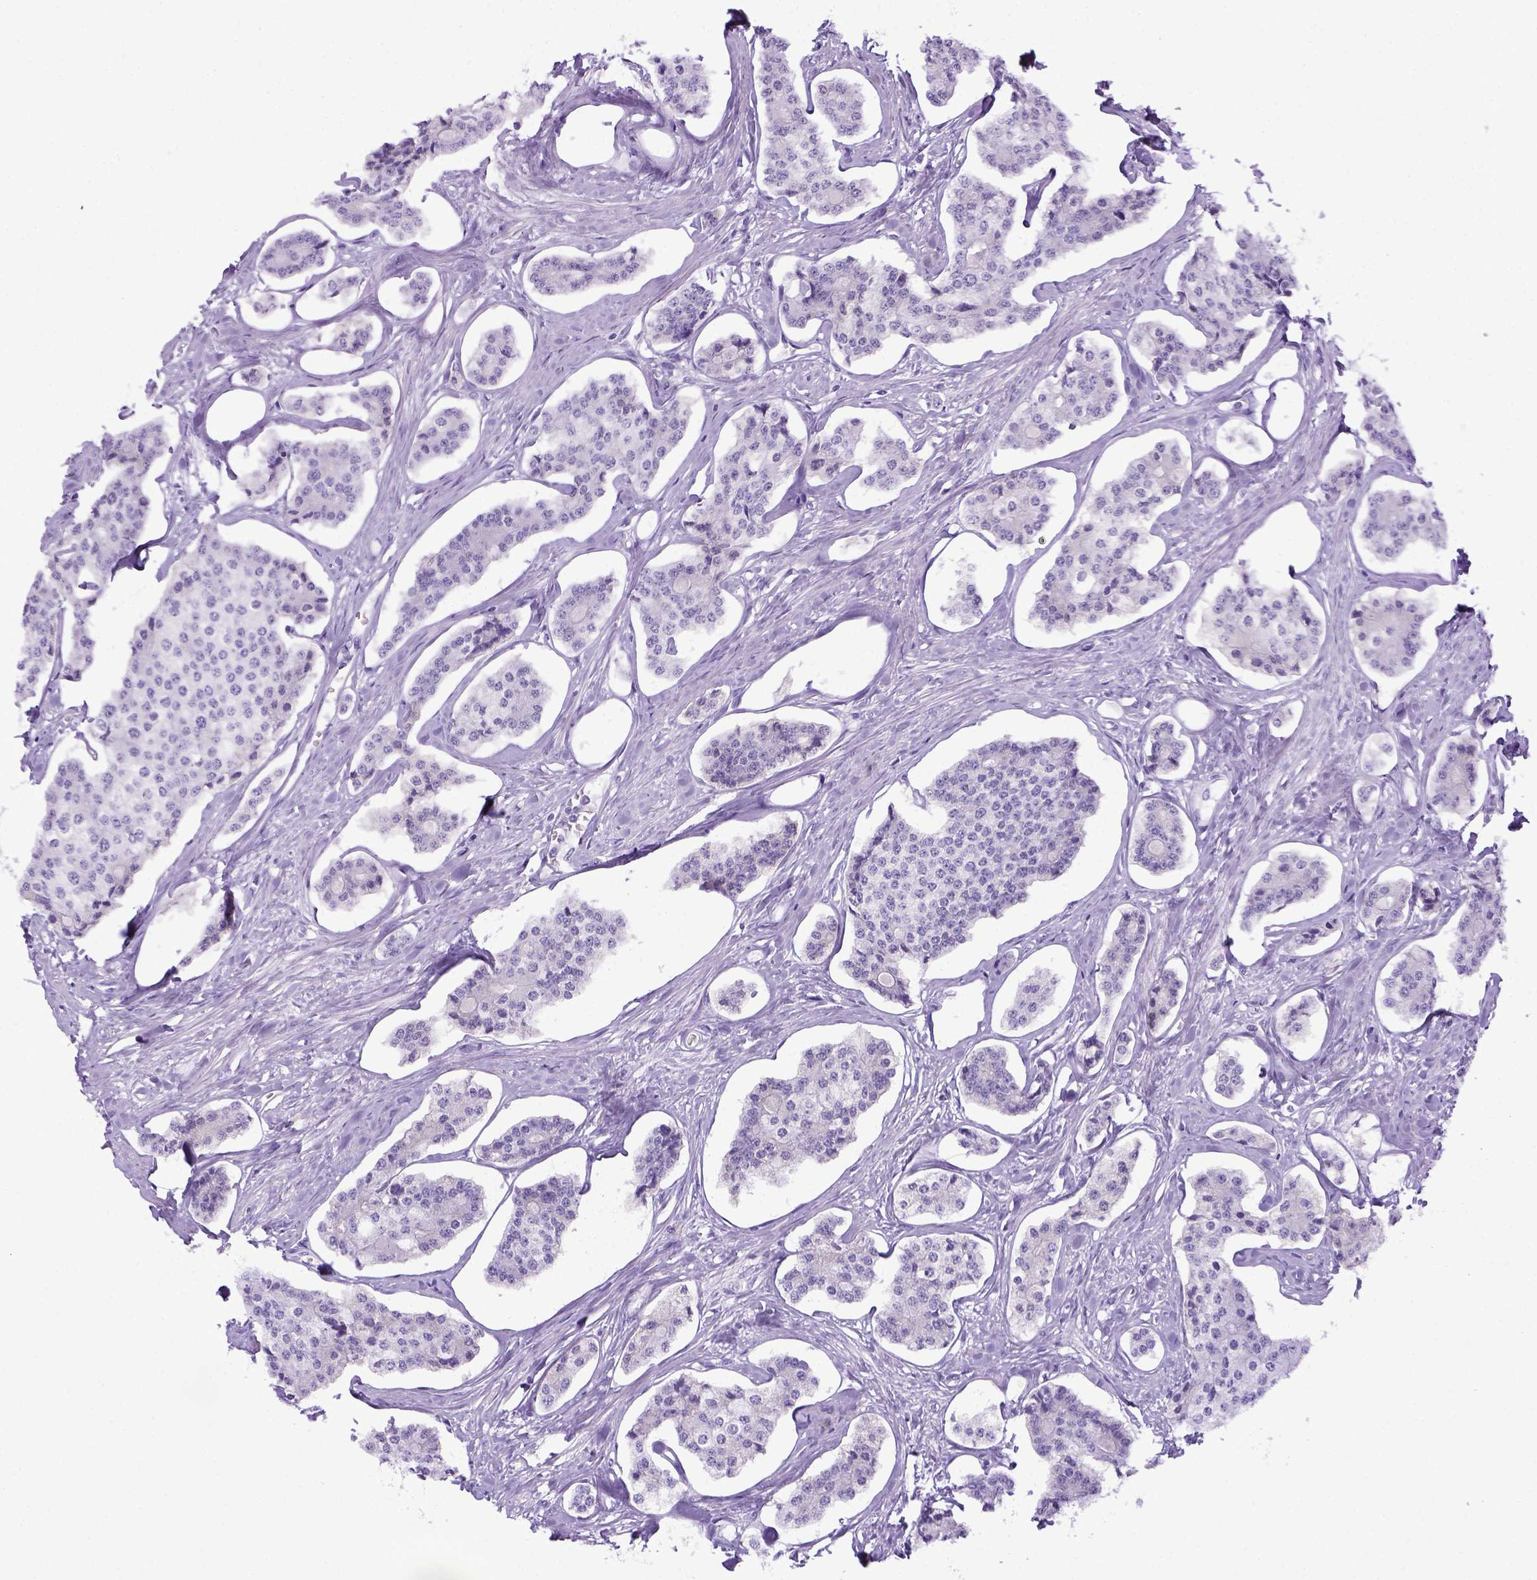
{"staining": {"intensity": "negative", "quantity": "none", "location": "none"}, "tissue": "carcinoid", "cell_type": "Tumor cells", "image_type": "cancer", "snomed": [{"axis": "morphology", "description": "Carcinoid, malignant, NOS"}, {"axis": "topography", "description": "Small intestine"}], "caption": "Tumor cells show no significant protein positivity in malignant carcinoid.", "gene": "ITIH4", "patient": {"sex": "female", "age": 65}}